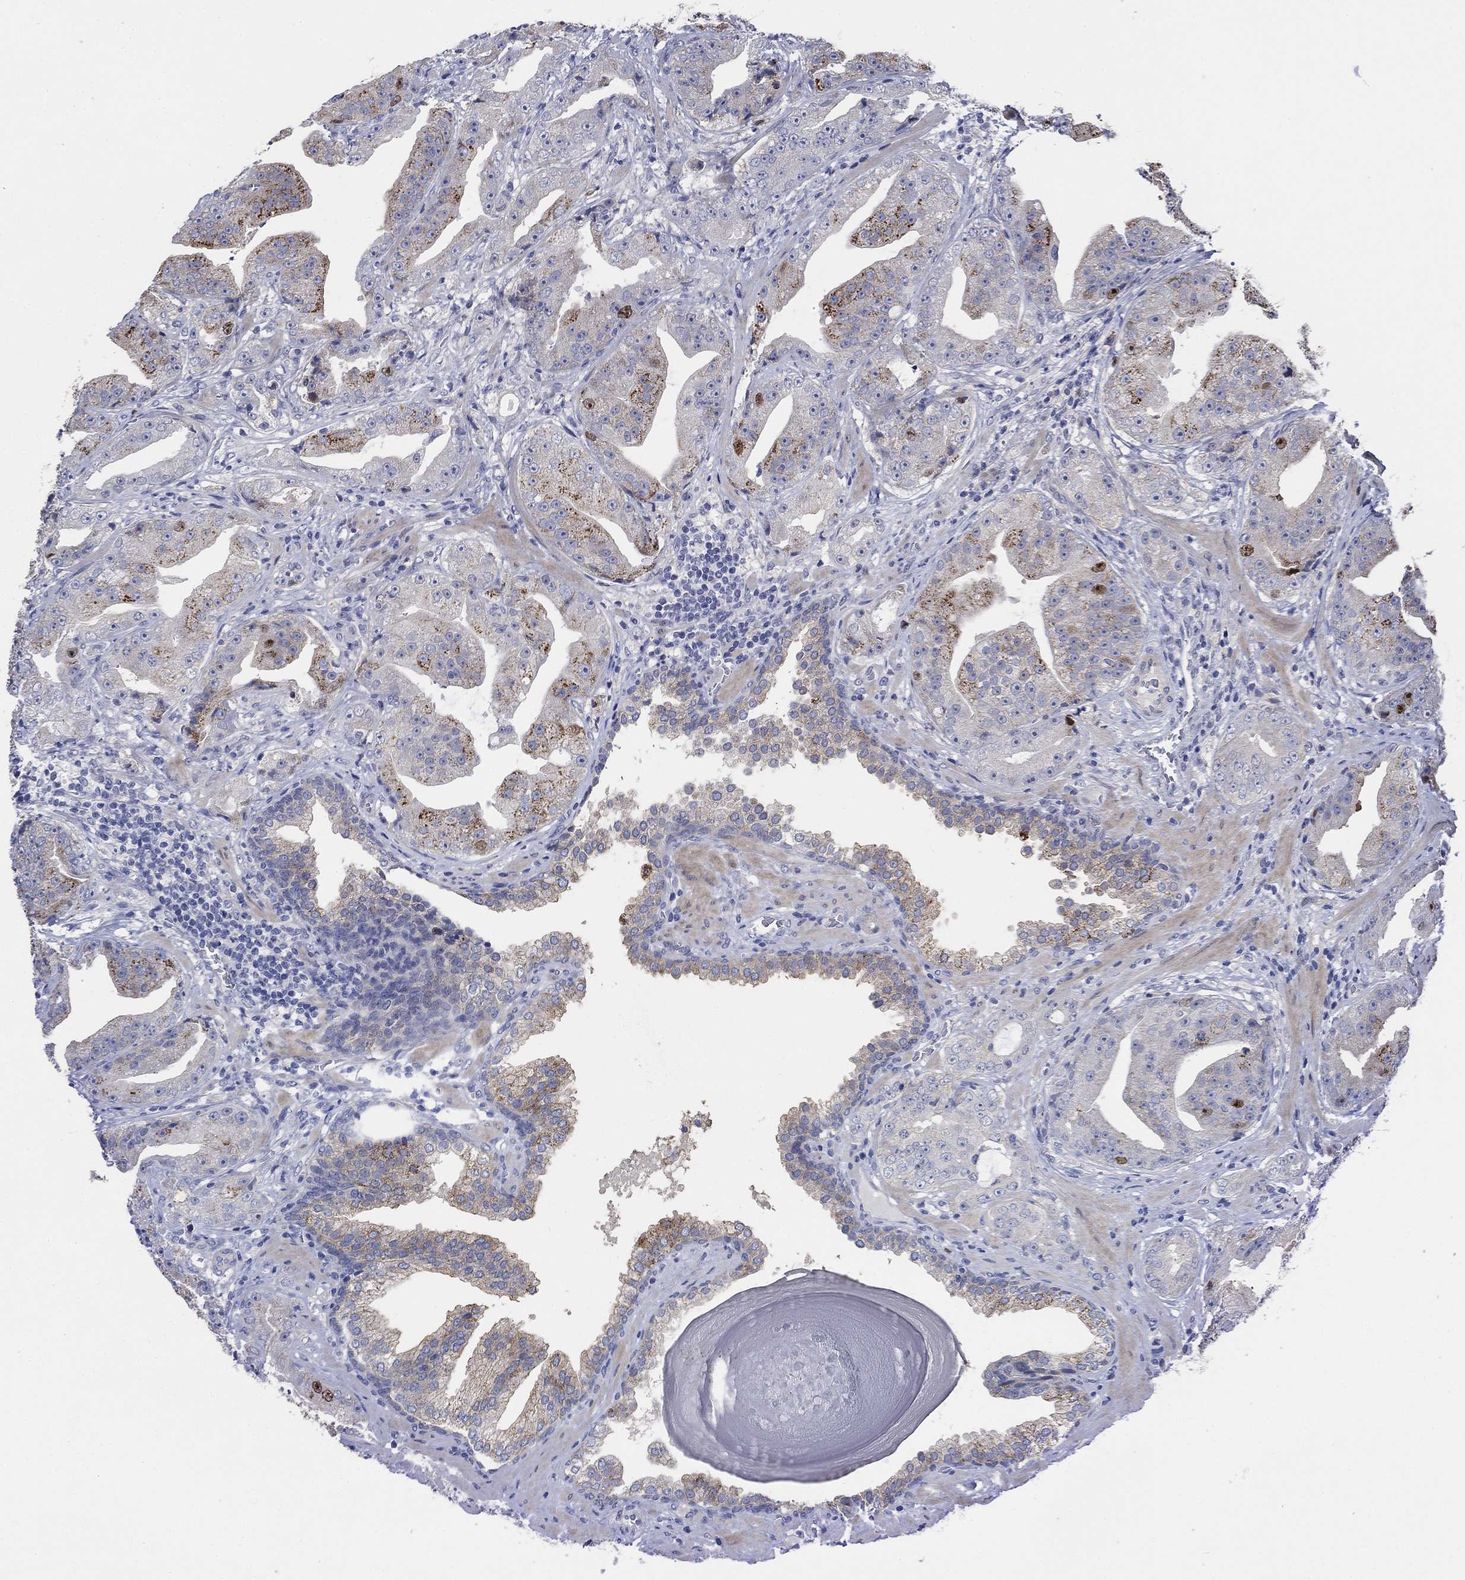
{"staining": {"intensity": "strong", "quantity": "<25%", "location": "cytoplasmic/membranous"}, "tissue": "prostate cancer", "cell_type": "Tumor cells", "image_type": "cancer", "snomed": [{"axis": "morphology", "description": "Adenocarcinoma, Low grade"}, {"axis": "topography", "description": "Prostate"}], "caption": "A brown stain highlights strong cytoplasmic/membranous positivity of a protein in prostate low-grade adenocarcinoma tumor cells.", "gene": "PRC1", "patient": {"sex": "male", "age": 62}}